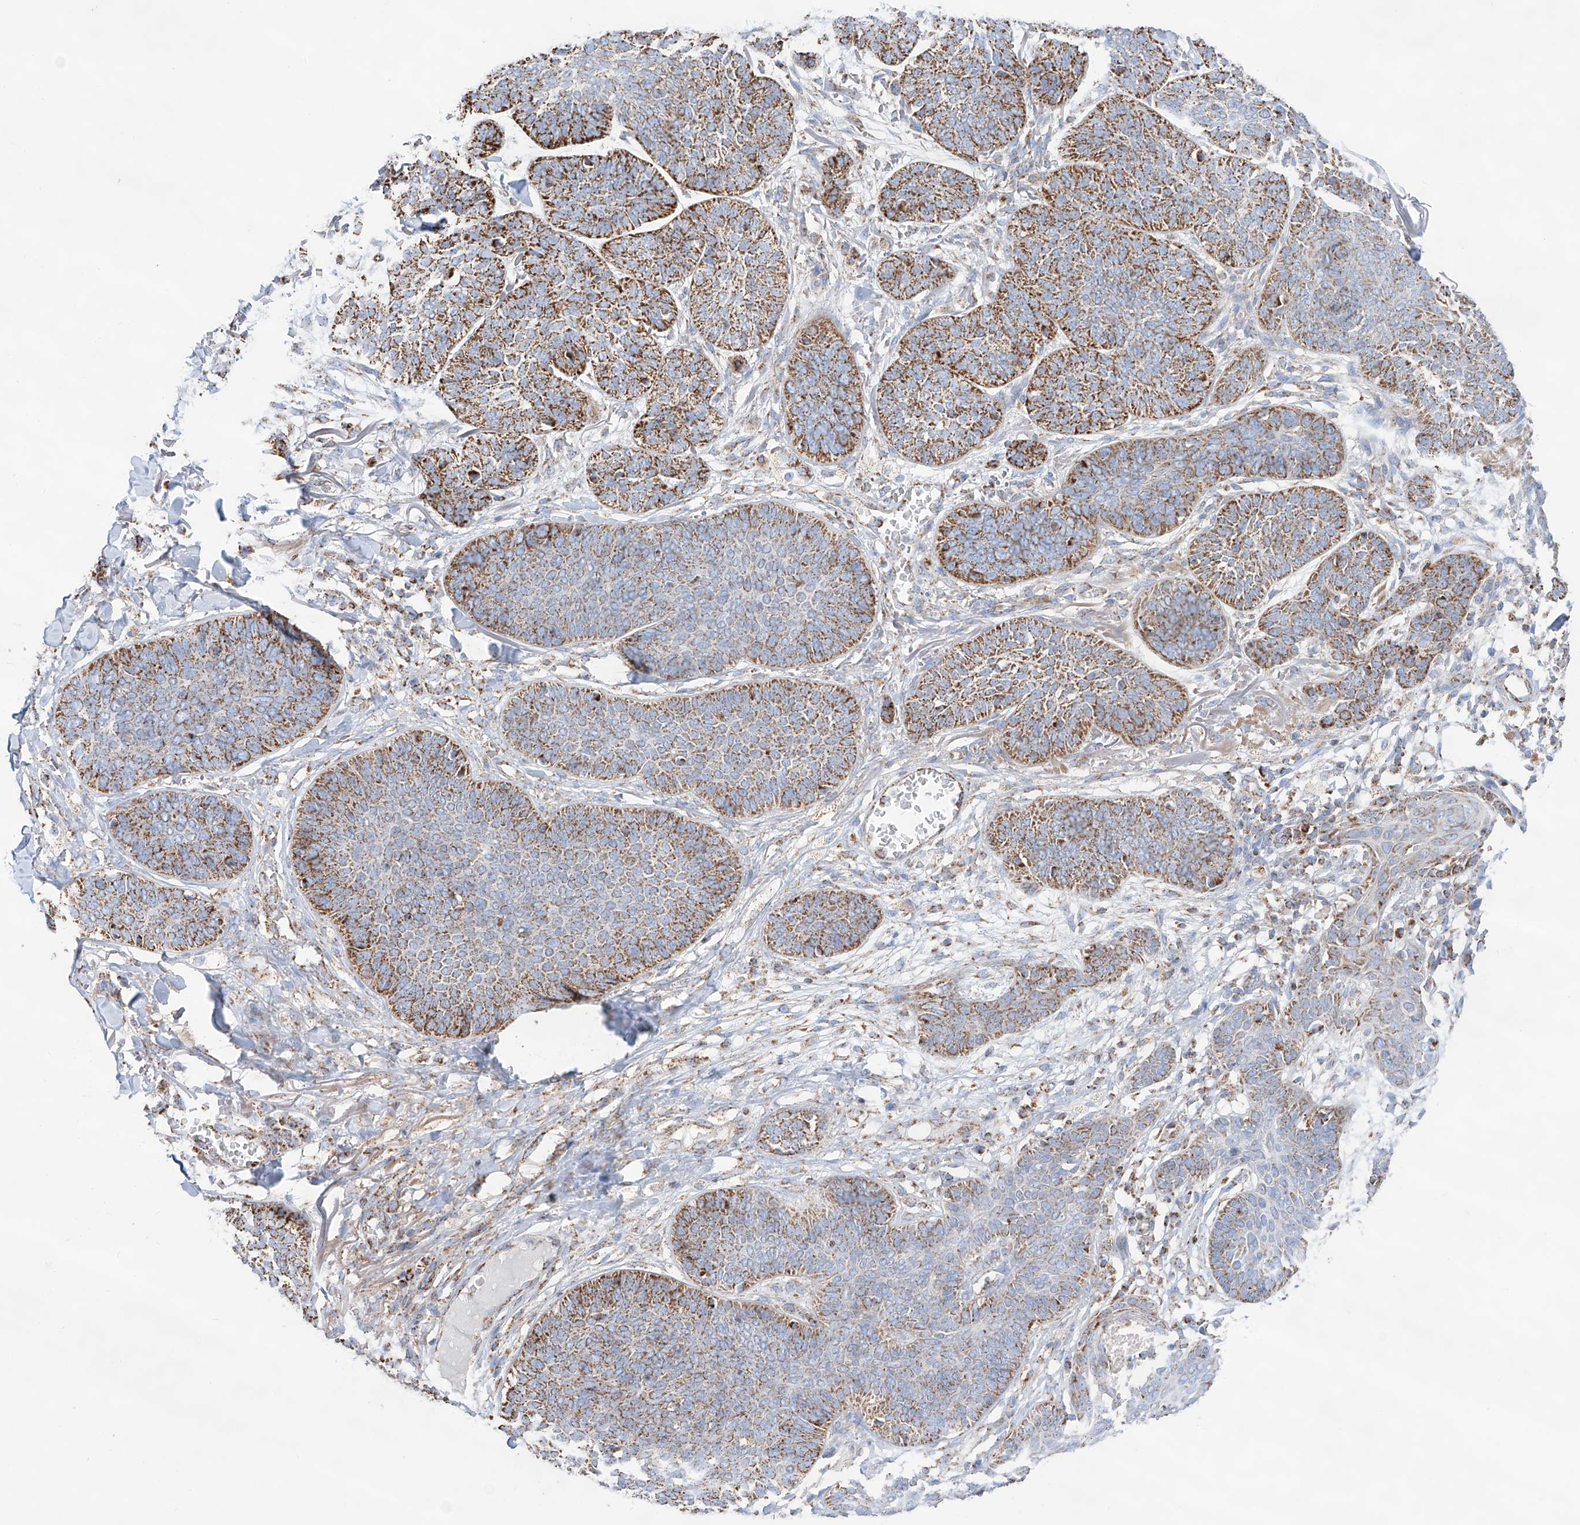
{"staining": {"intensity": "moderate", "quantity": "25%-75%", "location": "cytoplasmic/membranous"}, "tissue": "skin cancer", "cell_type": "Tumor cells", "image_type": "cancer", "snomed": [{"axis": "morphology", "description": "Basal cell carcinoma"}, {"axis": "topography", "description": "Skin"}], "caption": "Protein expression analysis of human skin cancer reveals moderate cytoplasmic/membranous positivity in approximately 25%-75% of tumor cells.", "gene": "TTC27", "patient": {"sex": "male", "age": 85}}